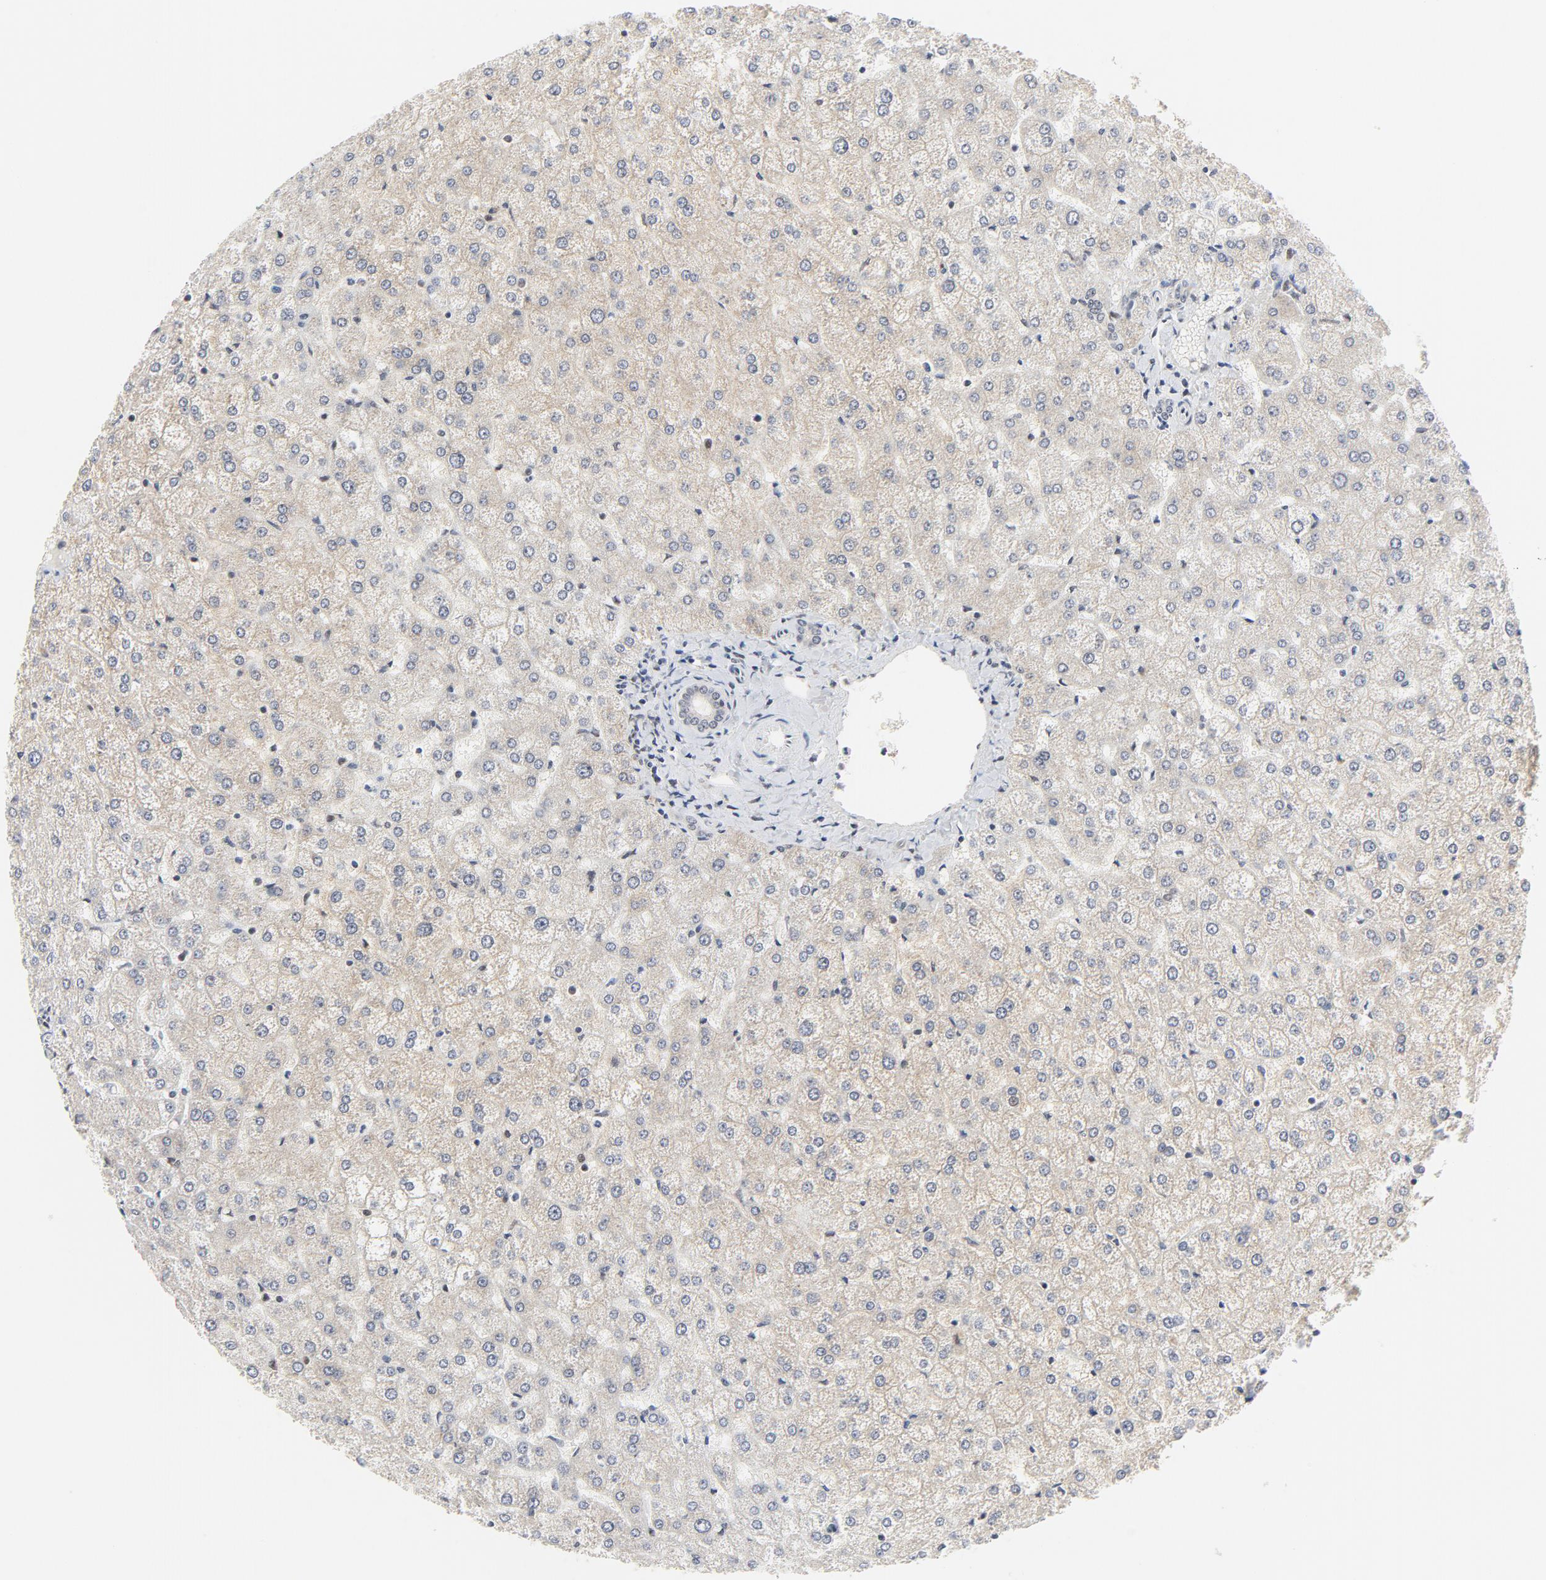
{"staining": {"intensity": "negative", "quantity": "none", "location": "none"}, "tissue": "liver", "cell_type": "Cholangiocytes", "image_type": "normal", "snomed": [{"axis": "morphology", "description": "Normal tissue, NOS"}, {"axis": "topography", "description": "Liver"}], "caption": "Immunohistochemistry (IHC) photomicrograph of benign liver stained for a protein (brown), which displays no staining in cholangiocytes.", "gene": "ERCC1", "patient": {"sex": "female", "age": 32}}